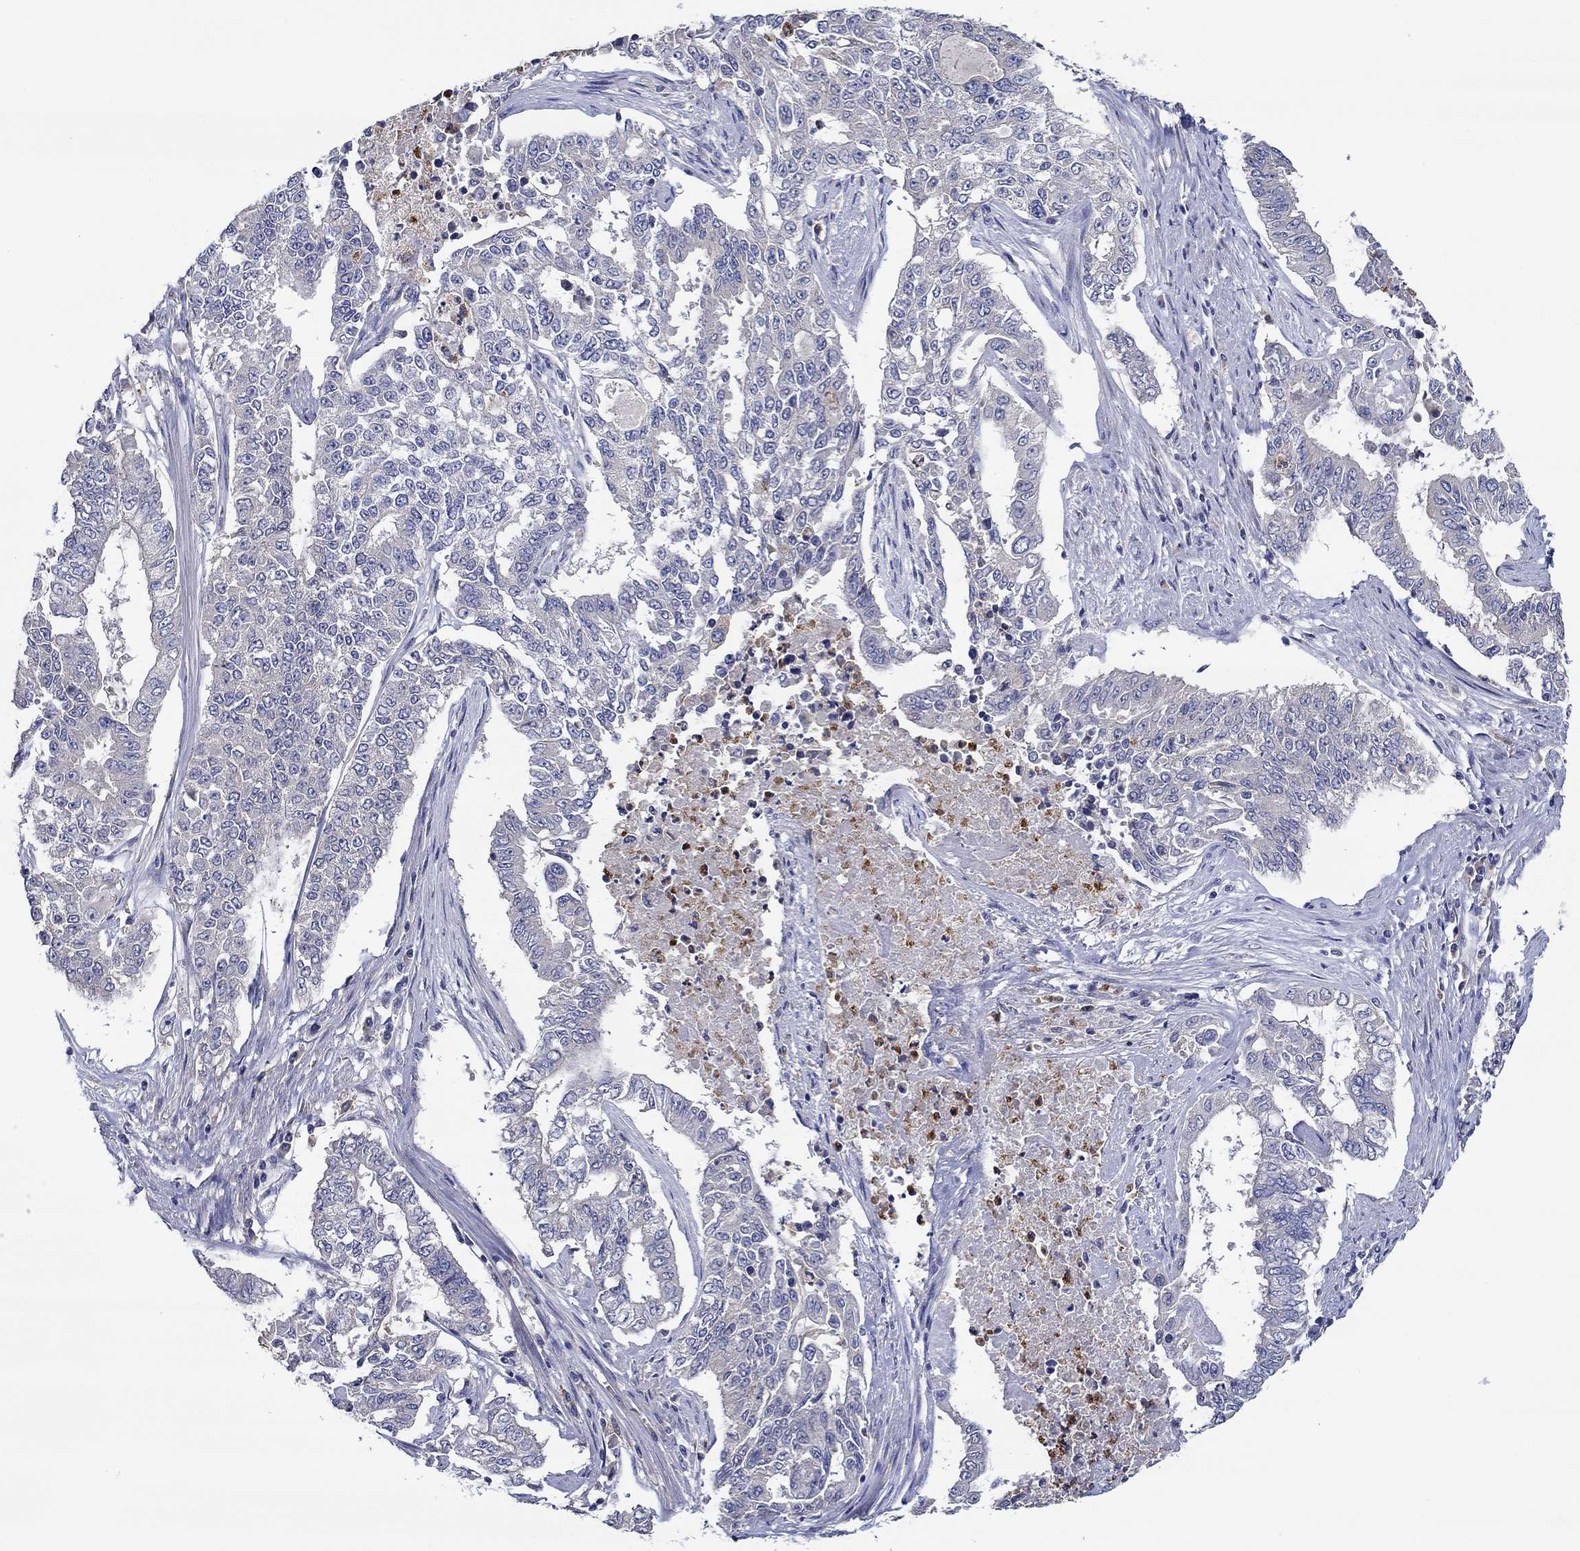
{"staining": {"intensity": "negative", "quantity": "none", "location": "none"}, "tissue": "endometrial cancer", "cell_type": "Tumor cells", "image_type": "cancer", "snomed": [{"axis": "morphology", "description": "Adenocarcinoma, NOS"}, {"axis": "topography", "description": "Uterus"}], "caption": "Tumor cells are negative for brown protein staining in endometrial adenocarcinoma.", "gene": "CHIT1", "patient": {"sex": "female", "age": 59}}